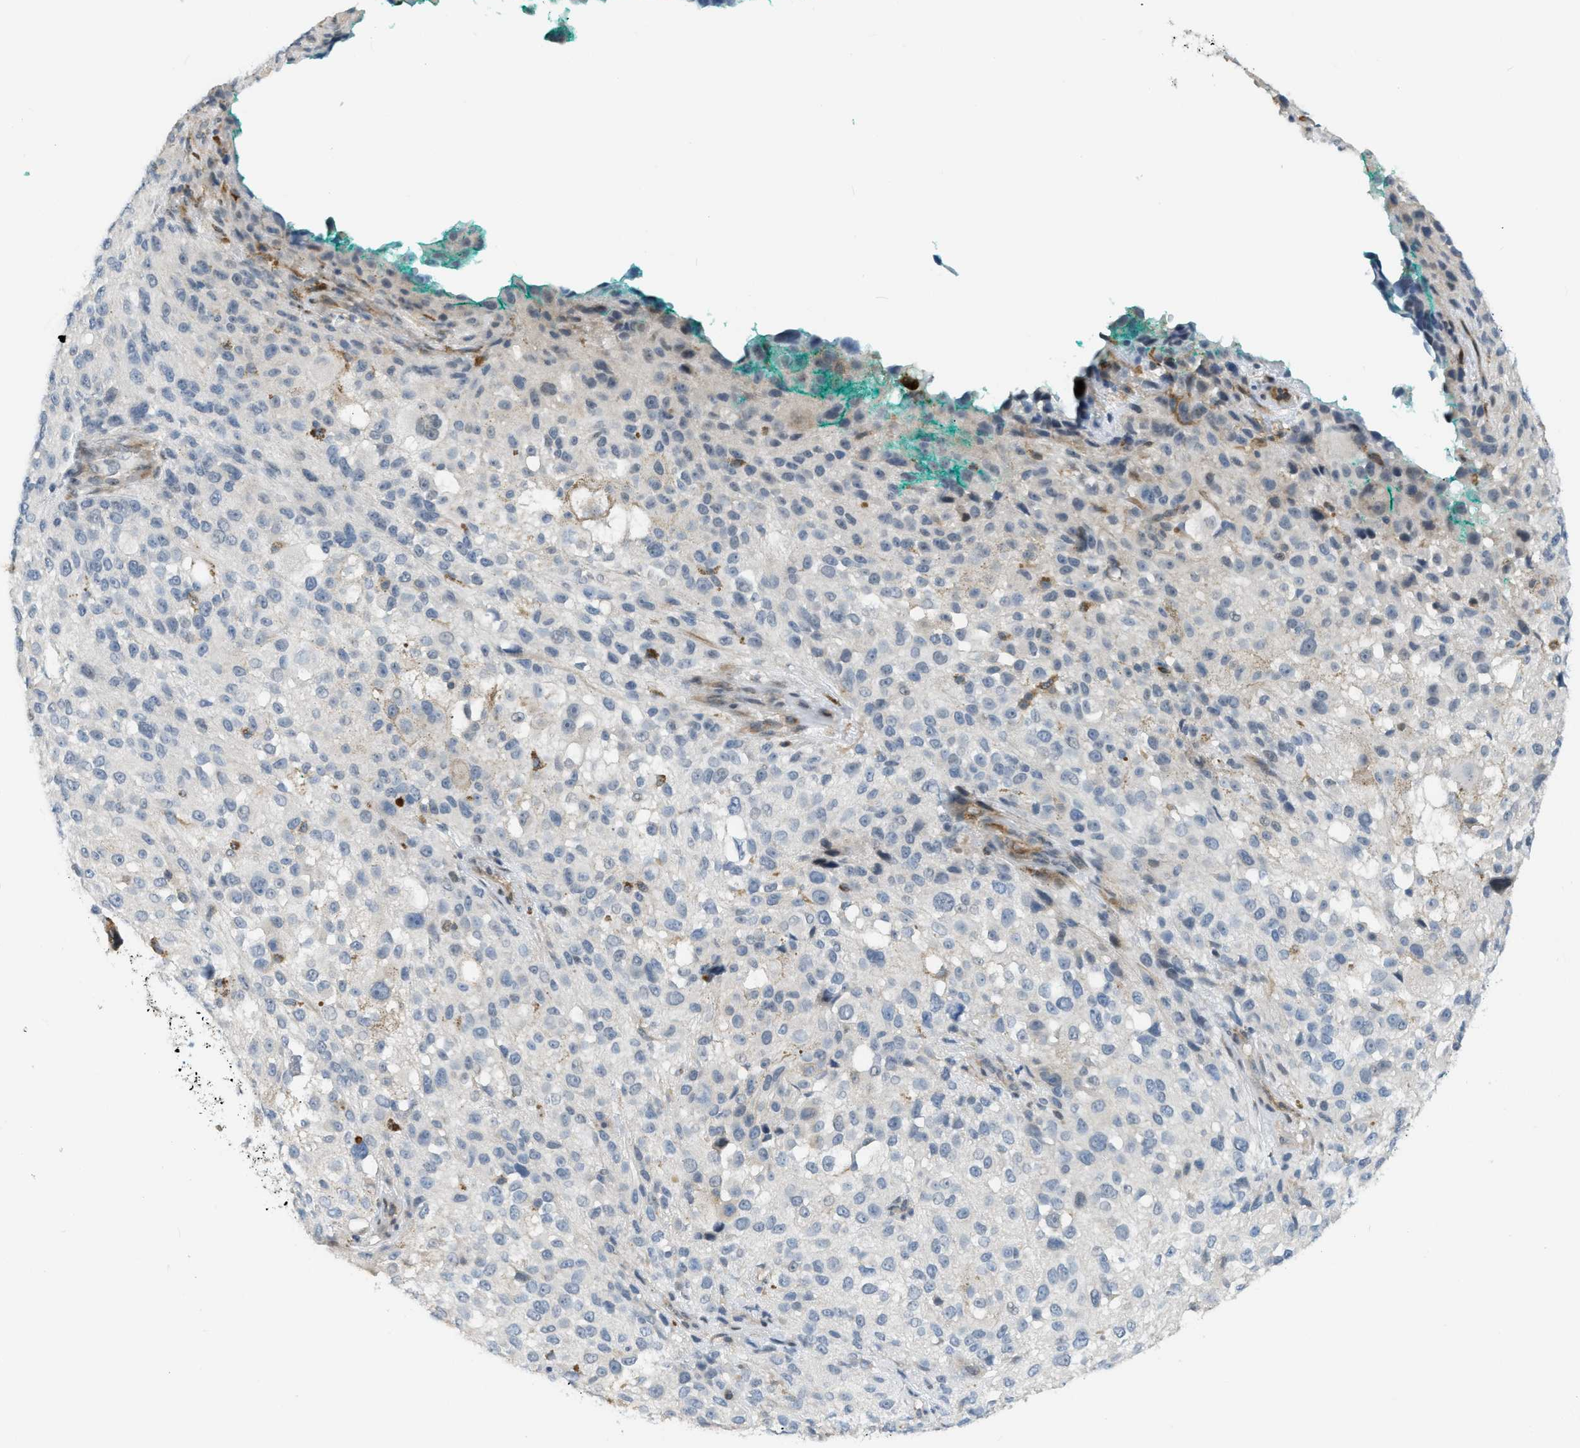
{"staining": {"intensity": "negative", "quantity": "none", "location": "none"}, "tissue": "melanoma", "cell_type": "Tumor cells", "image_type": "cancer", "snomed": [{"axis": "morphology", "description": "Necrosis, NOS"}, {"axis": "morphology", "description": "Malignant melanoma, NOS"}, {"axis": "topography", "description": "Skin"}], "caption": "Immunohistochemistry (IHC) micrograph of neoplastic tissue: melanoma stained with DAB (3,3'-diaminobenzidine) demonstrates no significant protein staining in tumor cells.", "gene": "ZNF408", "patient": {"sex": "female", "age": 87}}